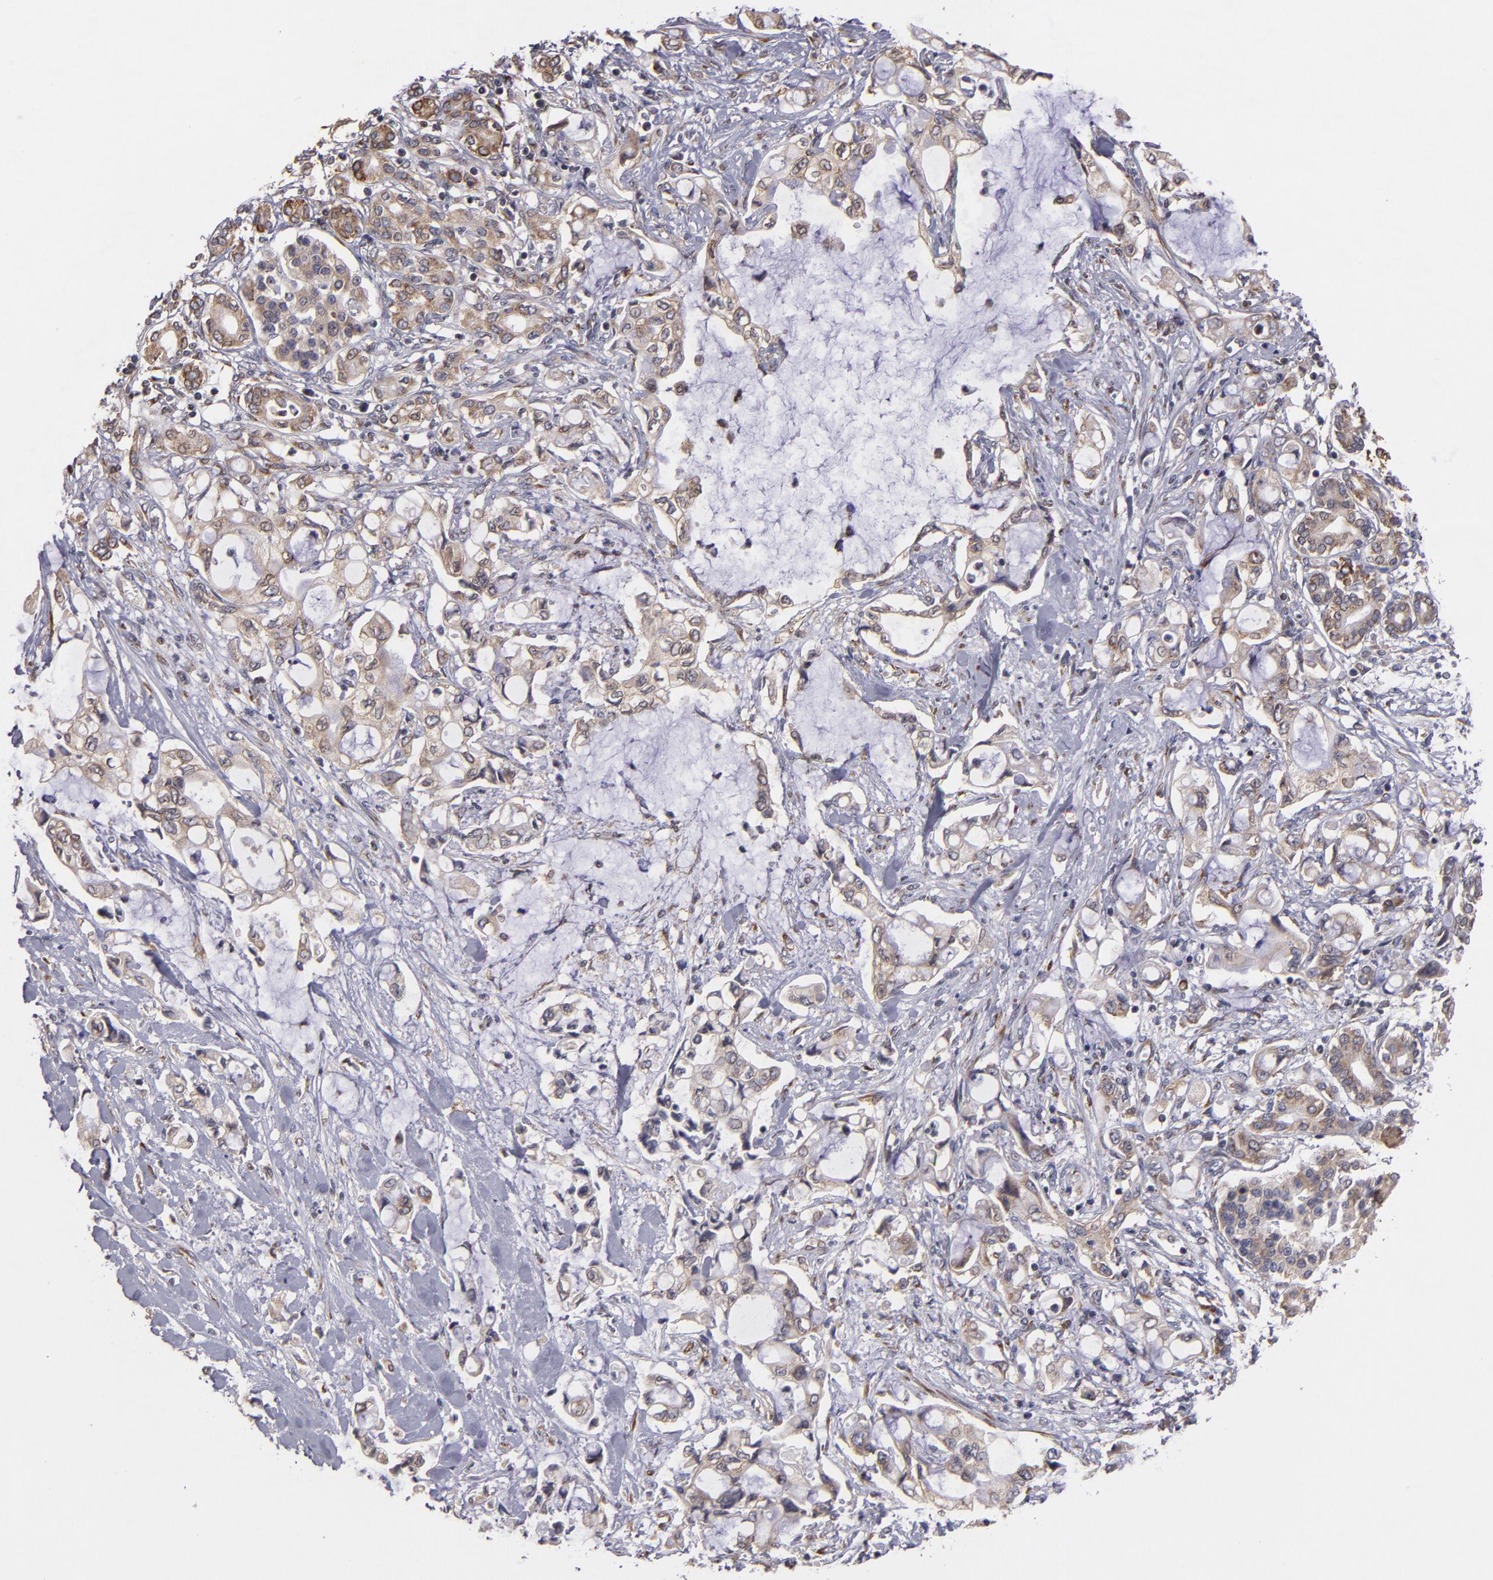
{"staining": {"intensity": "weak", "quantity": ">75%", "location": "cytoplasmic/membranous"}, "tissue": "pancreatic cancer", "cell_type": "Tumor cells", "image_type": "cancer", "snomed": [{"axis": "morphology", "description": "Adenocarcinoma, NOS"}, {"axis": "topography", "description": "Pancreas"}], "caption": "Immunohistochemistry (IHC) of pancreatic cancer displays low levels of weak cytoplasmic/membranous staining in approximately >75% of tumor cells.", "gene": "CASP1", "patient": {"sex": "female", "age": 70}}